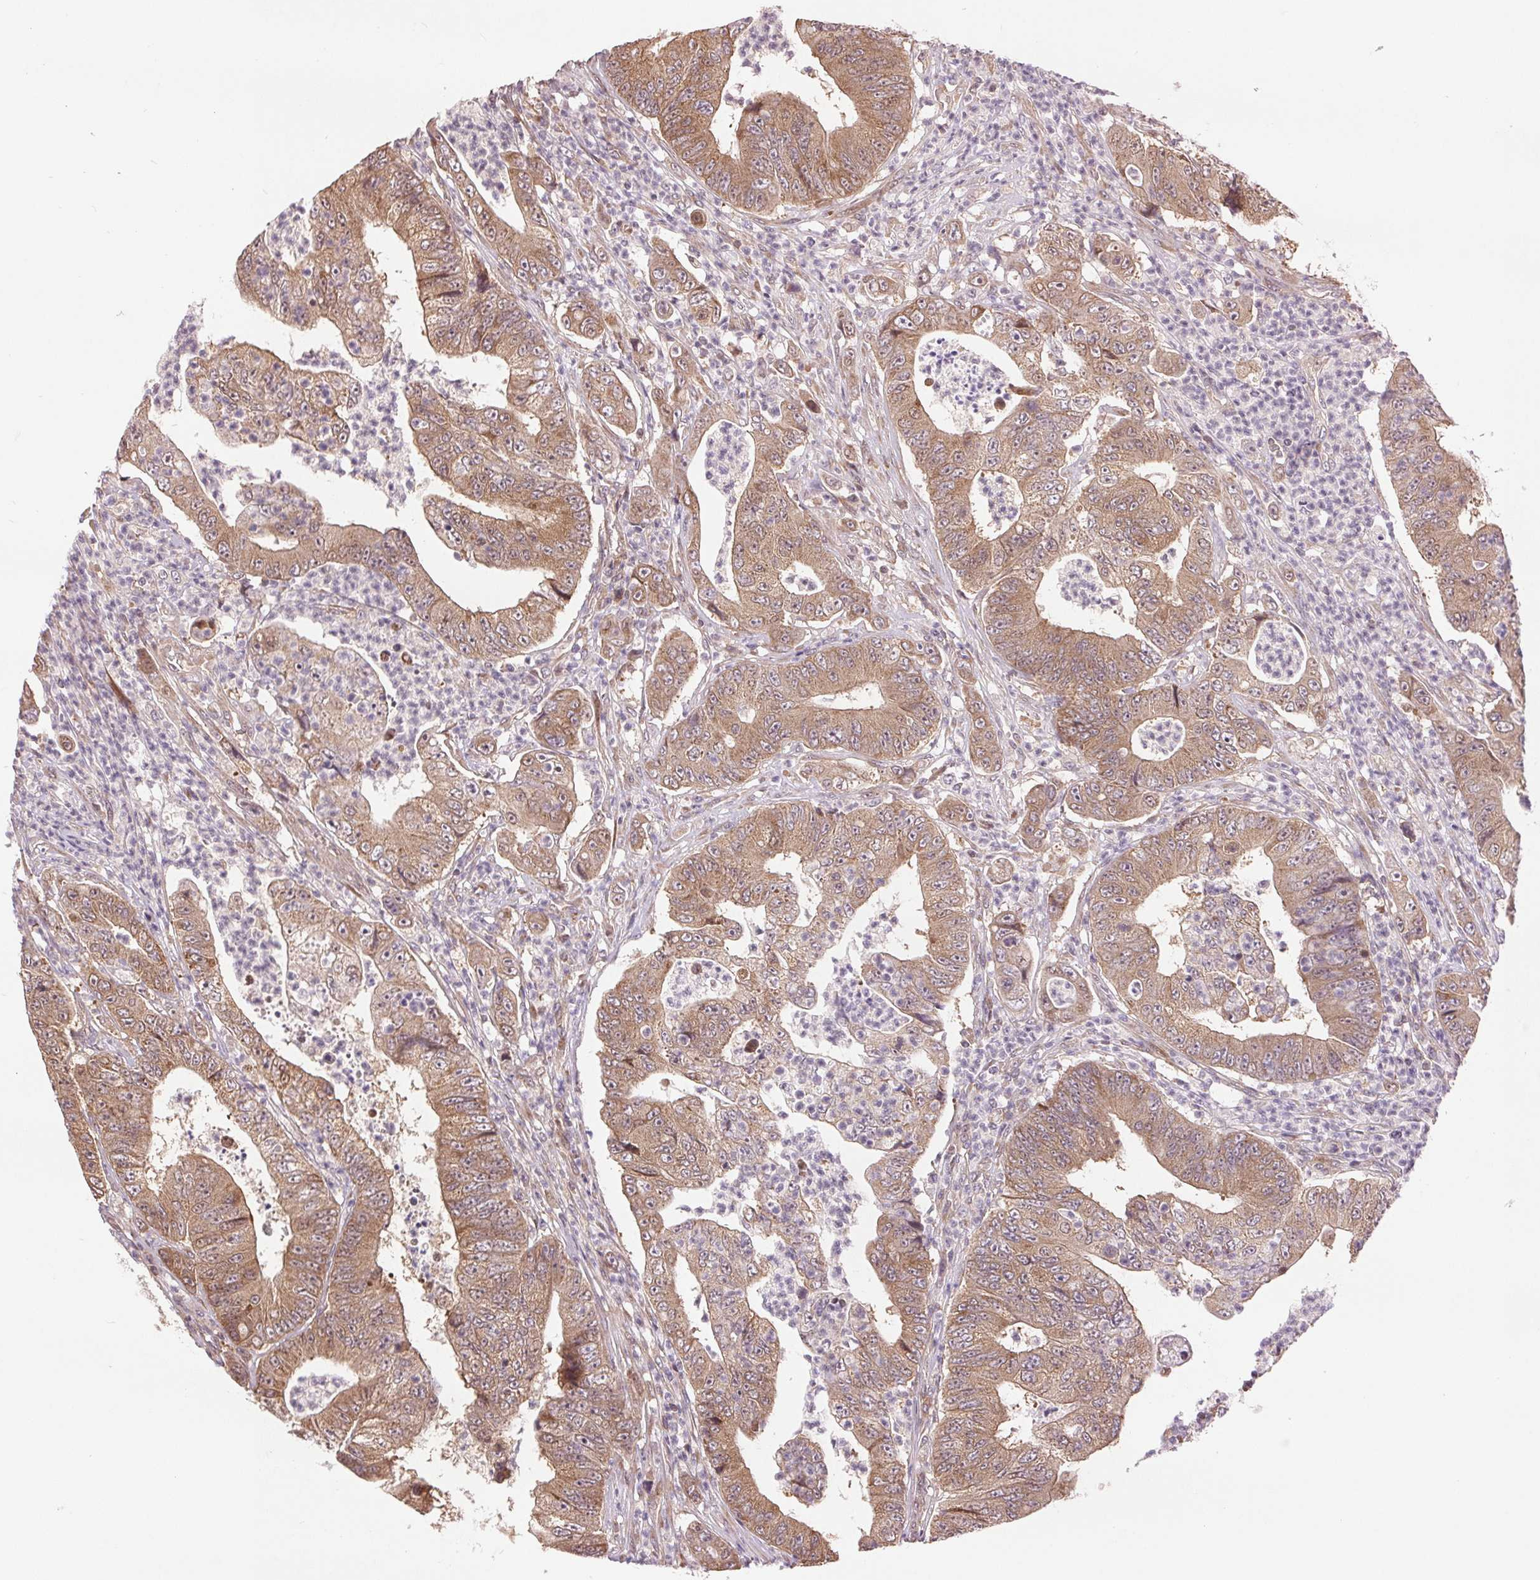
{"staining": {"intensity": "moderate", "quantity": ">75%", "location": "cytoplasmic/membranous"}, "tissue": "colorectal cancer", "cell_type": "Tumor cells", "image_type": "cancer", "snomed": [{"axis": "morphology", "description": "Adenocarcinoma, NOS"}, {"axis": "topography", "description": "Colon"}], "caption": "A histopathology image showing moderate cytoplasmic/membranous staining in approximately >75% of tumor cells in adenocarcinoma (colorectal), as visualized by brown immunohistochemical staining.", "gene": "BTF3L4", "patient": {"sex": "female", "age": 48}}